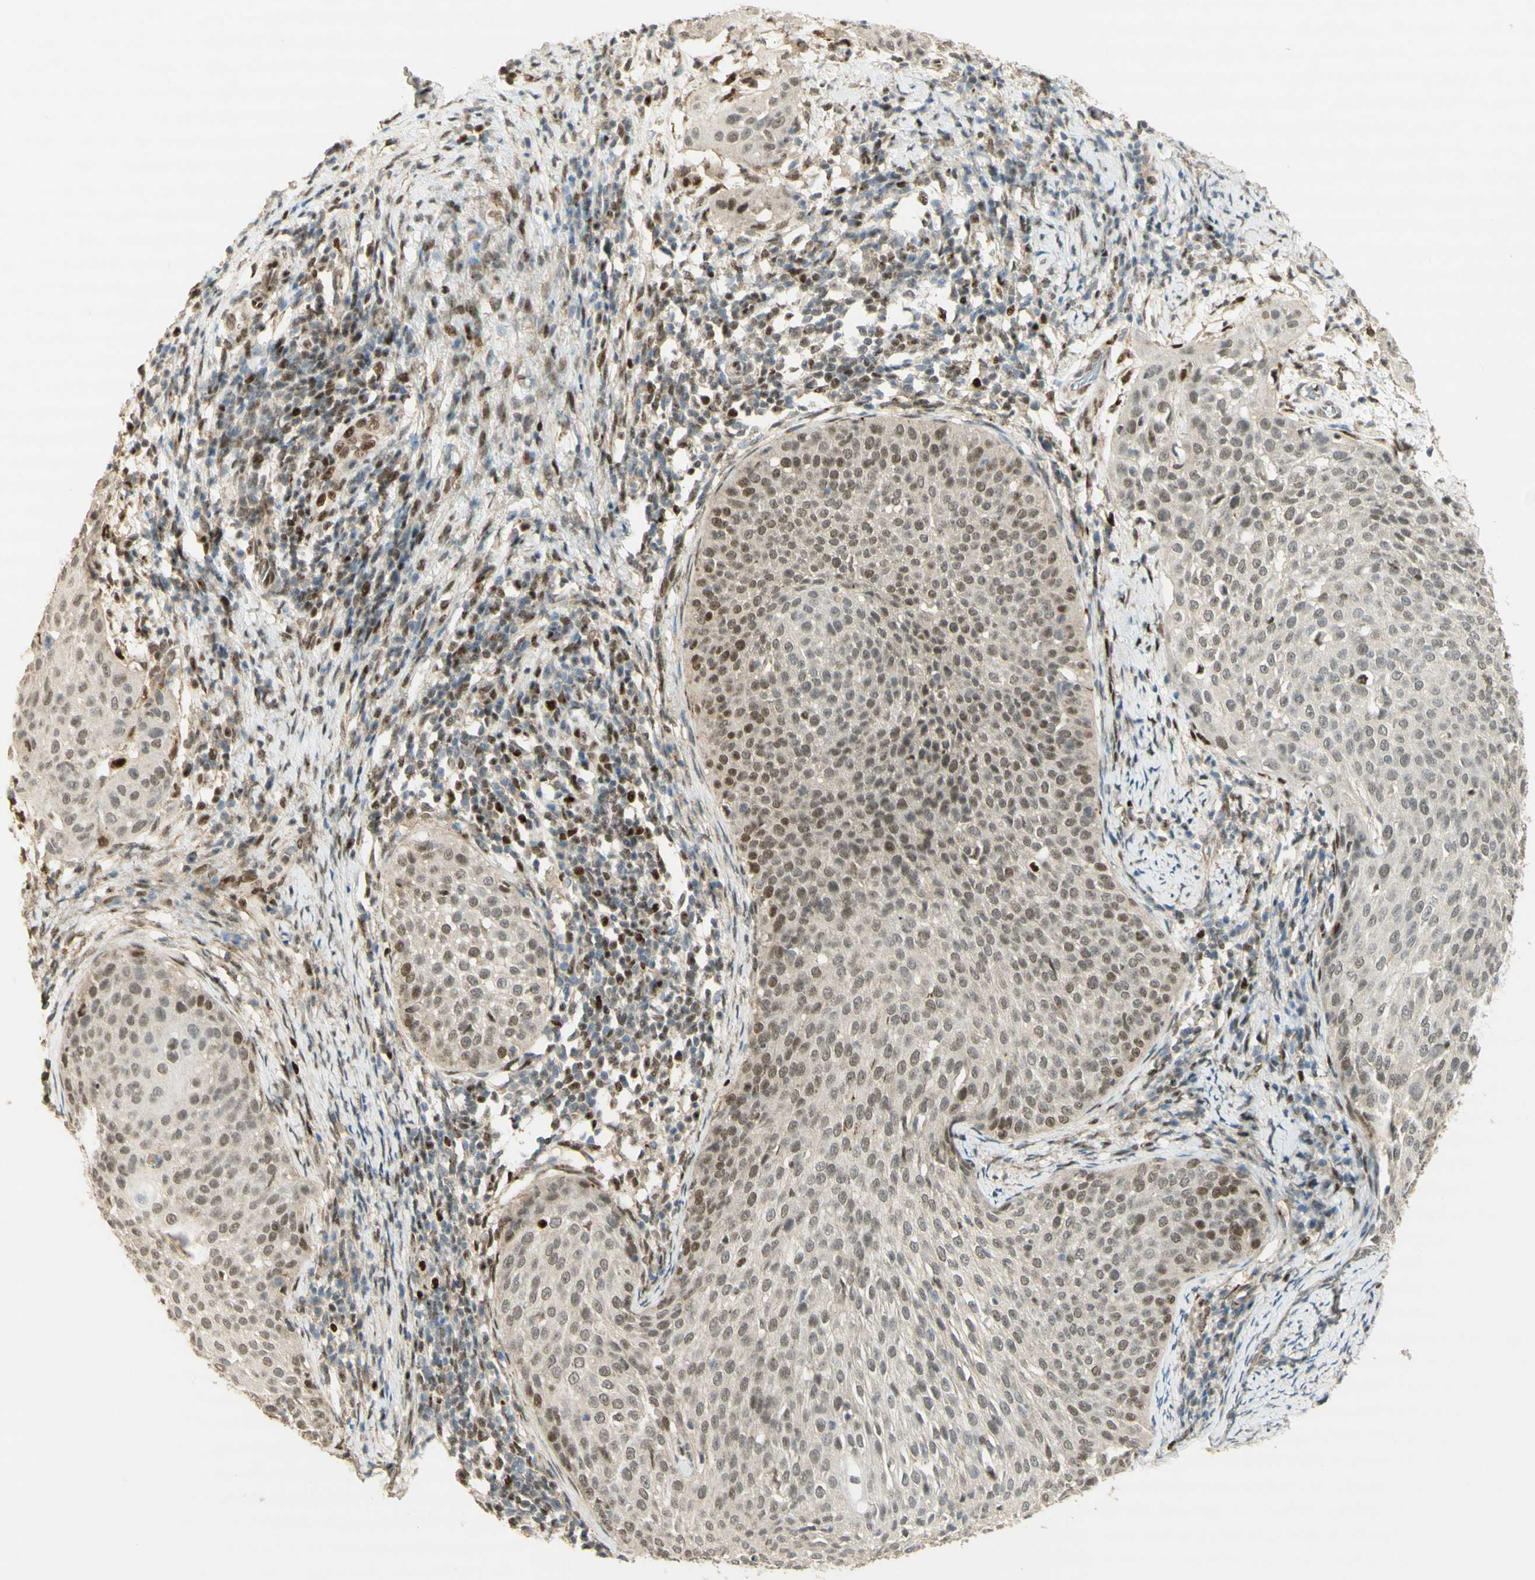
{"staining": {"intensity": "weak", "quantity": "25%-75%", "location": "nuclear"}, "tissue": "cervical cancer", "cell_type": "Tumor cells", "image_type": "cancer", "snomed": [{"axis": "morphology", "description": "Squamous cell carcinoma, NOS"}, {"axis": "topography", "description": "Cervix"}], "caption": "Human cervical squamous cell carcinoma stained with a brown dye demonstrates weak nuclear positive staining in approximately 25%-75% of tumor cells.", "gene": "FOXP1", "patient": {"sex": "female", "age": 51}}